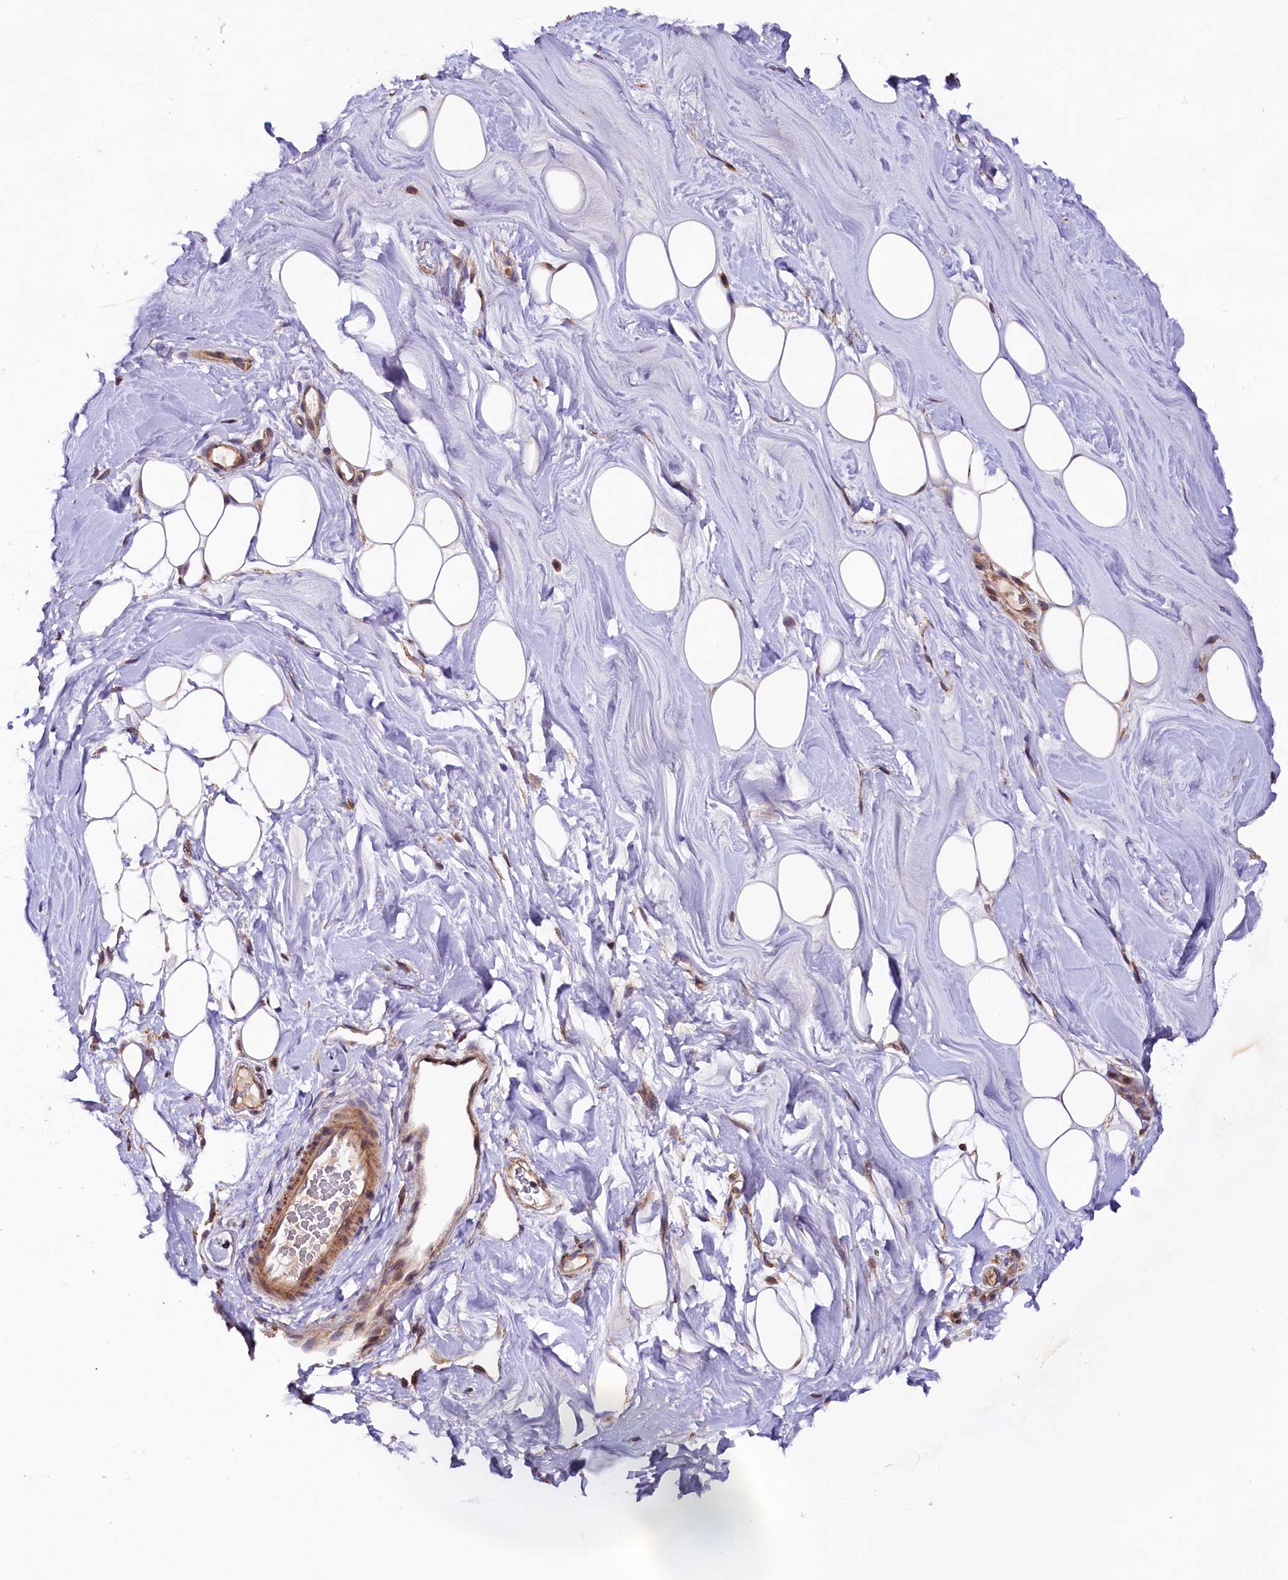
{"staining": {"intensity": "weak", "quantity": ">75%", "location": "cytoplasmic/membranous"}, "tissue": "adipose tissue", "cell_type": "Adipocytes", "image_type": "normal", "snomed": [{"axis": "morphology", "description": "Normal tissue, NOS"}, {"axis": "topography", "description": "Breast"}], "caption": "Adipocytes display low levels of weak cytoplasmic/membranous expression in approximately >75% of cells in unremarkable adipose tissue.", "gene": "DOHH", "patient": {"sex": "female", "age": 26}}